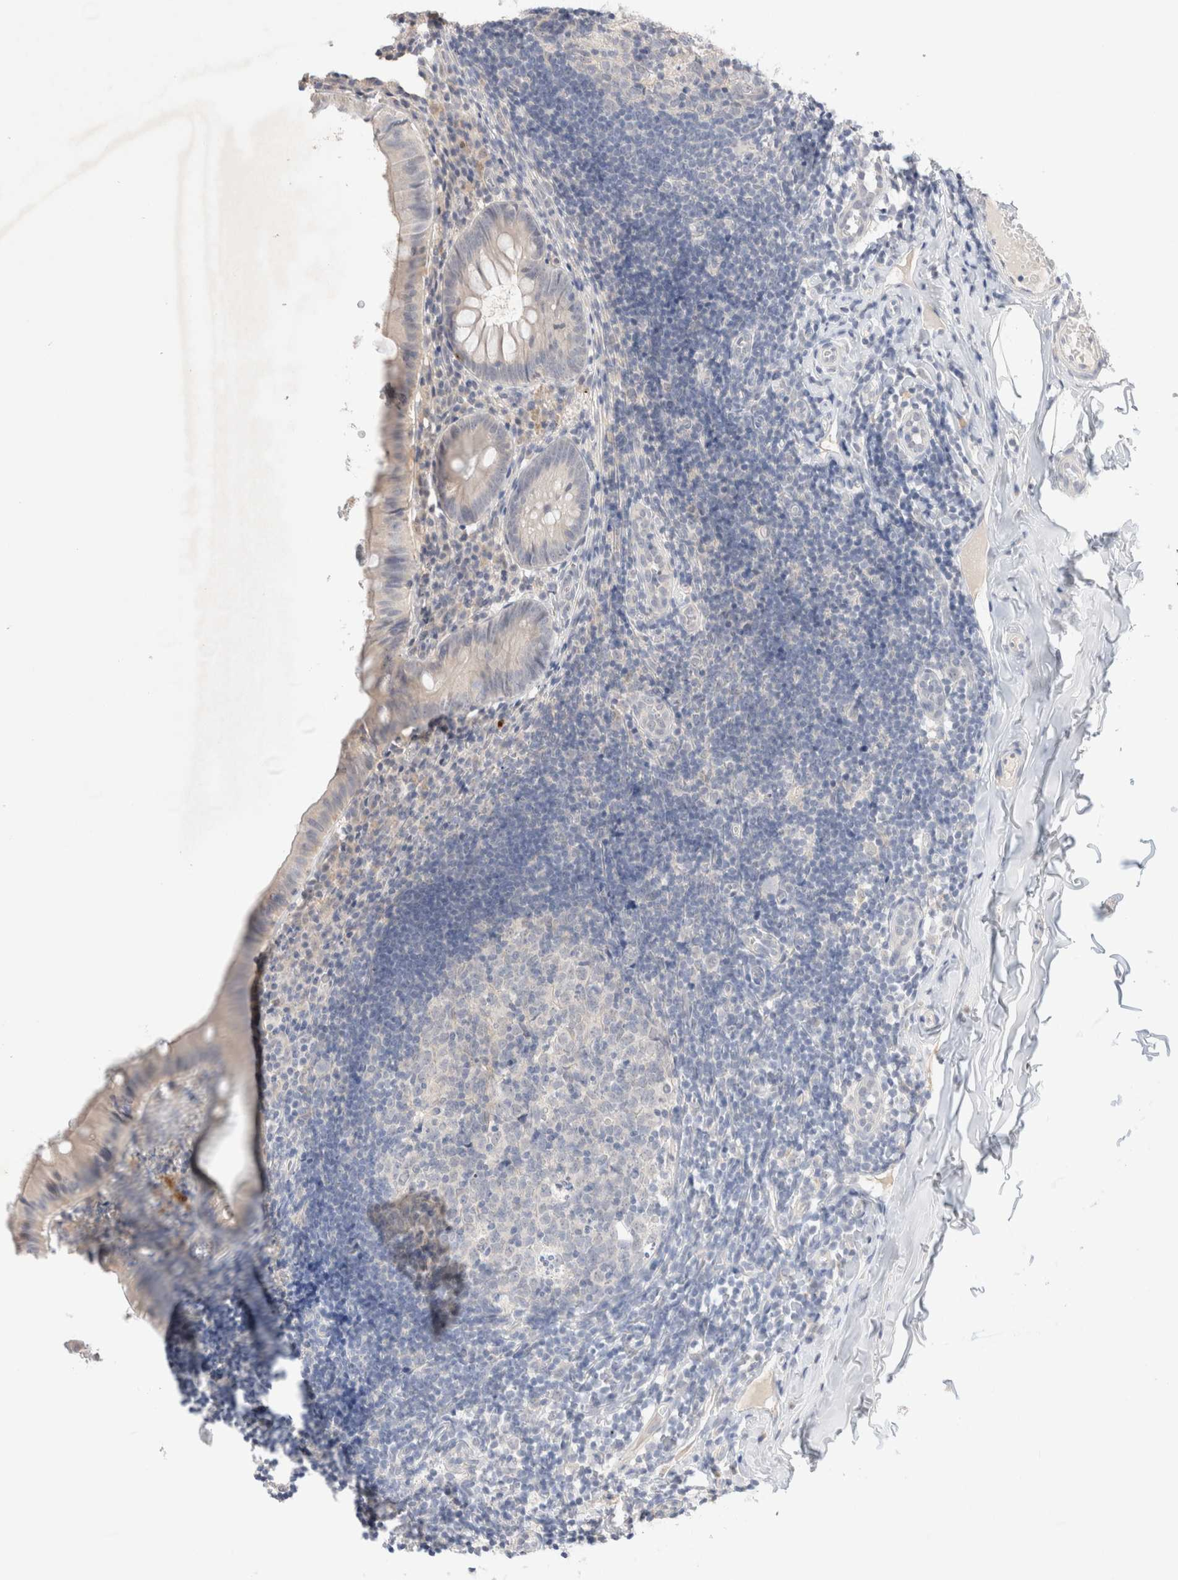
{"staining": {"intensity": "negative", "quantity": "none", "location": "none"}, "tissue": "appendix", "cell_type": "Glandular cells", "image_type": "normal", "snomed": [{"axis": "morphology", "description": "Normal tissue, NOS"}, {"axis": "topography", "description": "Appendix"}], "caption": "Glandular cells show no significant positivity in benign appendix. (Stains: DAB (3,3'-diaminobenzidine) immunohistochemistry (IHC) with hematoxylin counter stain, Microscopy: brightfield microscopy at high magnification).", "gene": "SPATA20", "patient": {"sex": "male", "age": 8}}